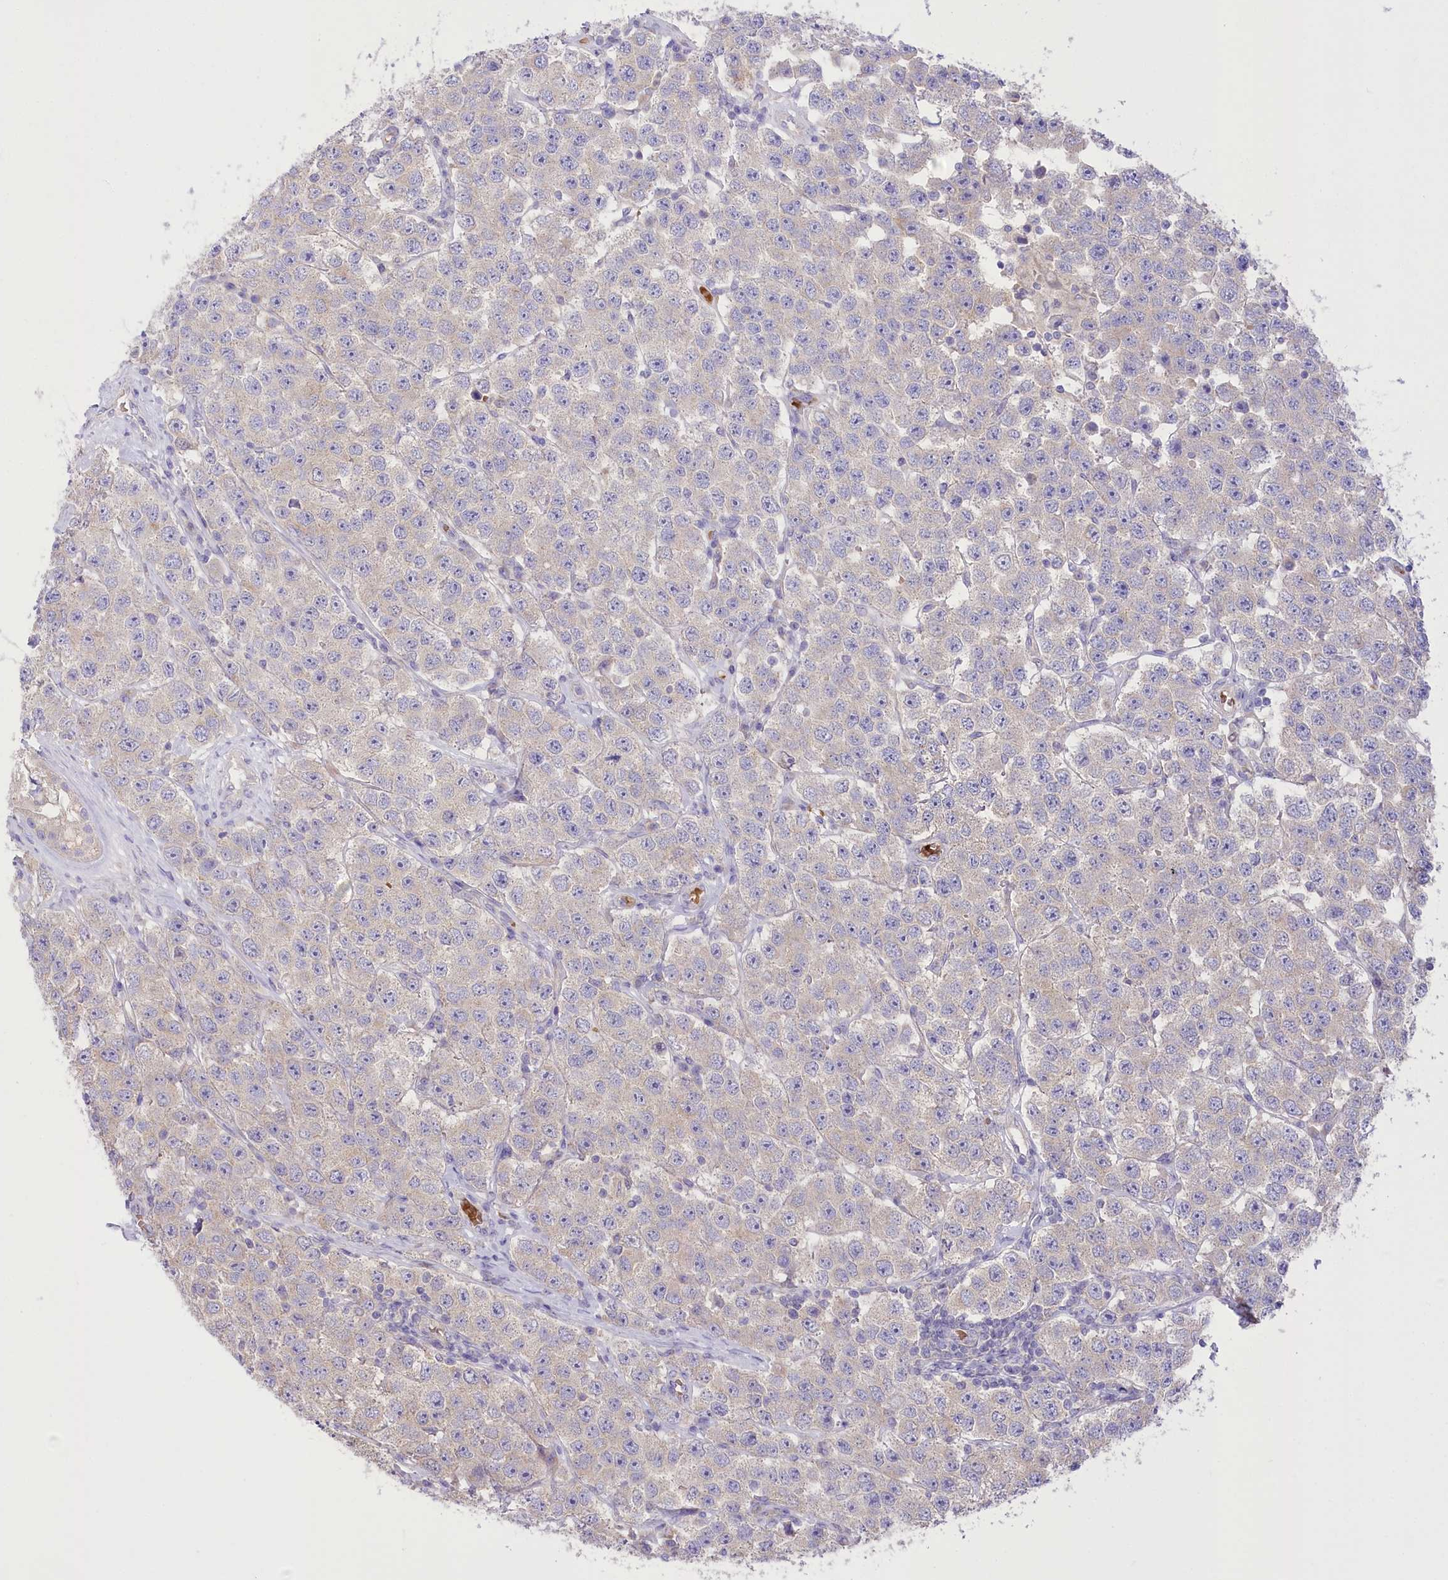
{"staining": {"intensity": "negative", "quantity": "none", "location": "none"}, "tissue": "testis cancer", "cell_type": "Tumor cells", "image_type": "cancer", "snomed": [{"axis": "morphology", "description": "Seminoma, NOS"}, {"axis": "topography", "description": "Testis"}], "caption": "Testis cancer was stained to show a protein in brown. There is no significant staining in tumor cells.", "gene": "PRSS53", "patient": {"sex": "male", "age": 28}}